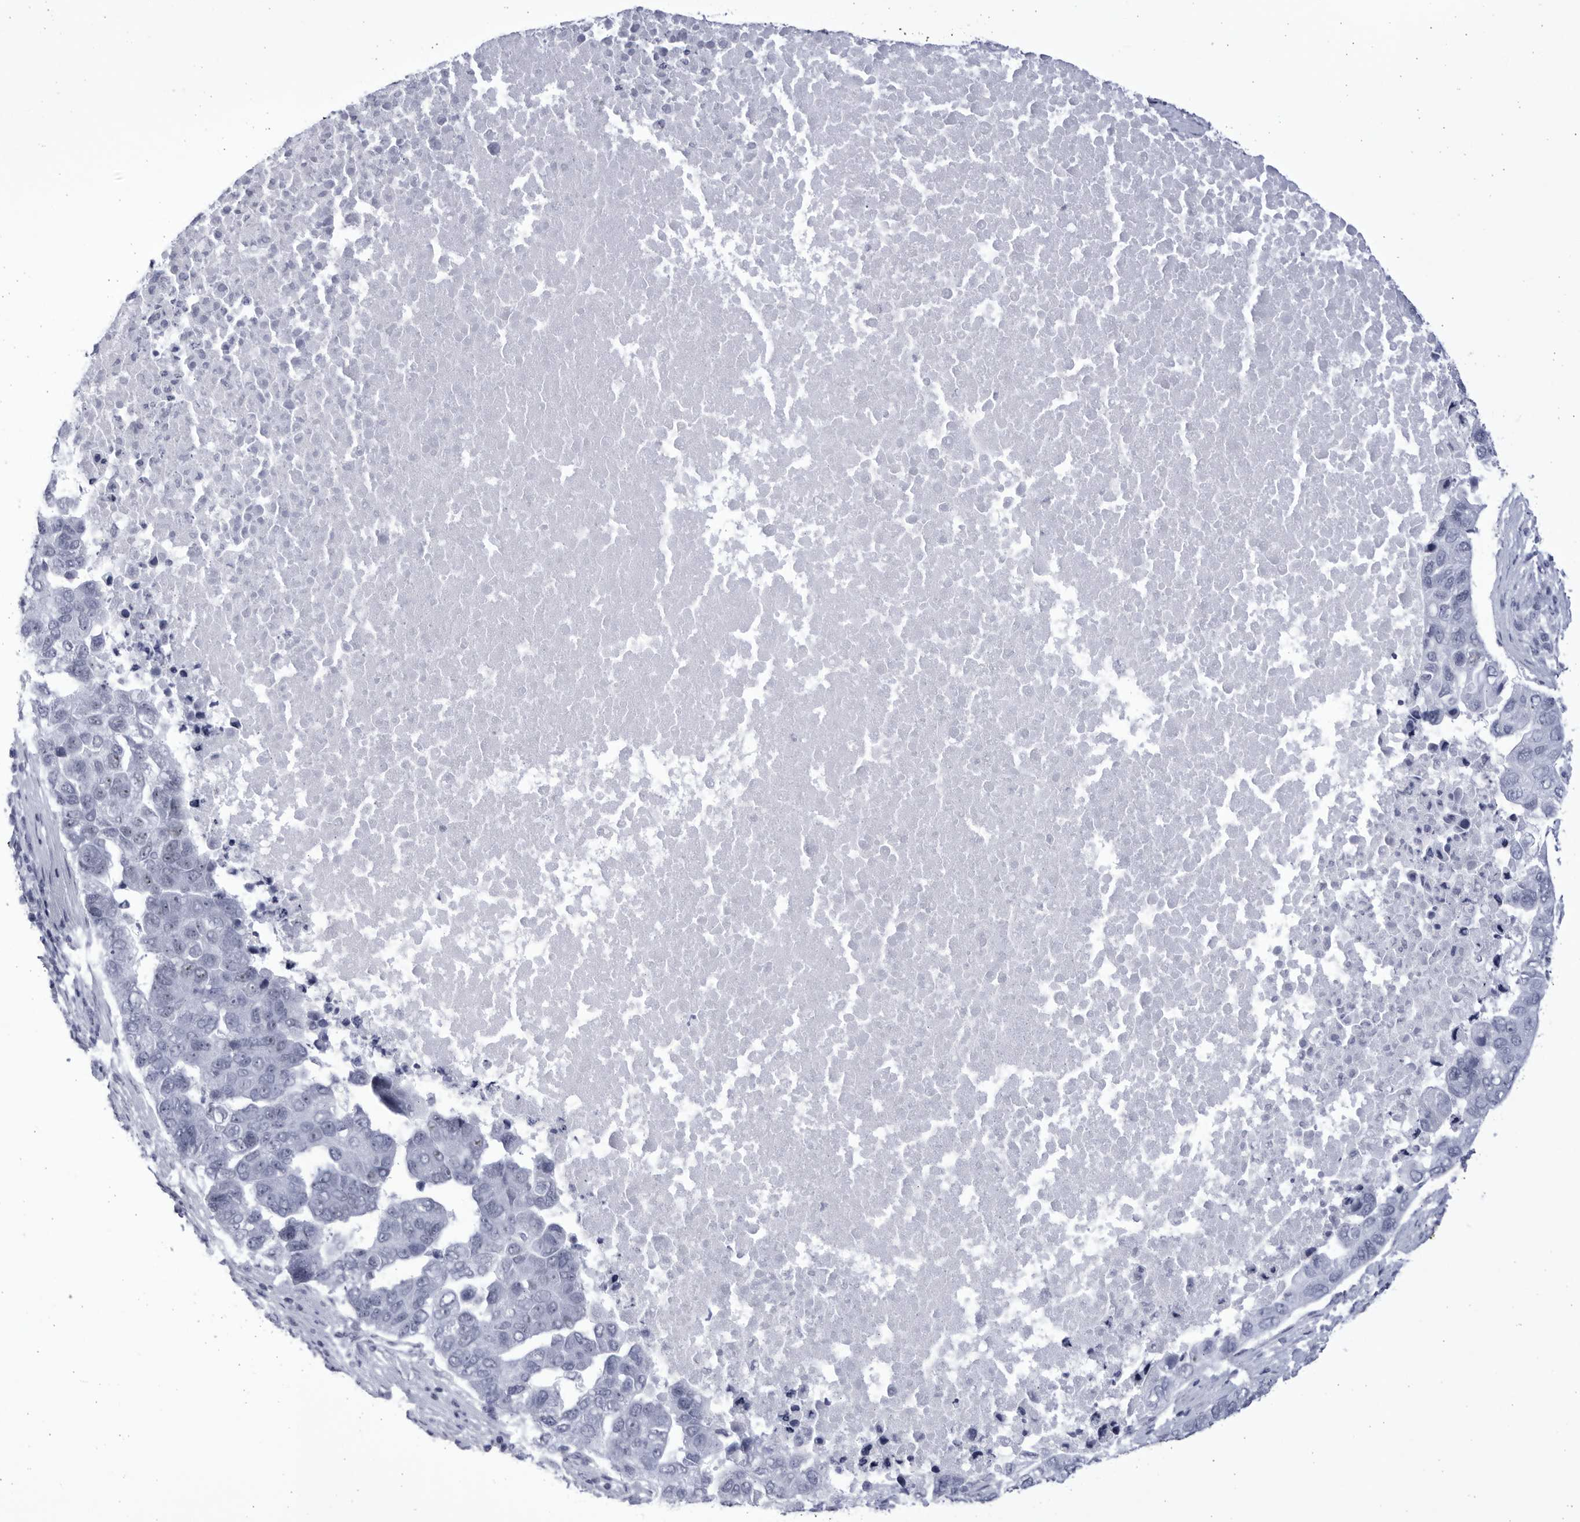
{"staining": {"intensity": "negative", "quantity": "none", "location": "none"}, "tissue": "pancreatic cancer", "cell_type": "Tumor cells", "image_type": "cancer", "snomed": [{"axis": "morphology", "description": "Adenocarcinoma, NOS"}, {"axis": "topography", "description": "Pancreas"}], "caption": "IHC micrograph of adenocarcinoma (pancreatic) stained for a protein (brown), which exhibits no staining in tumor cells. Brightfield microscopy of IHC stained with DAB (3,3'-diaminobenzidine) (brown) and hematoxylin (blue), captured at high magnification.", "gene": "CCDC181", "patient": {"sex": "female", "age": 61}}